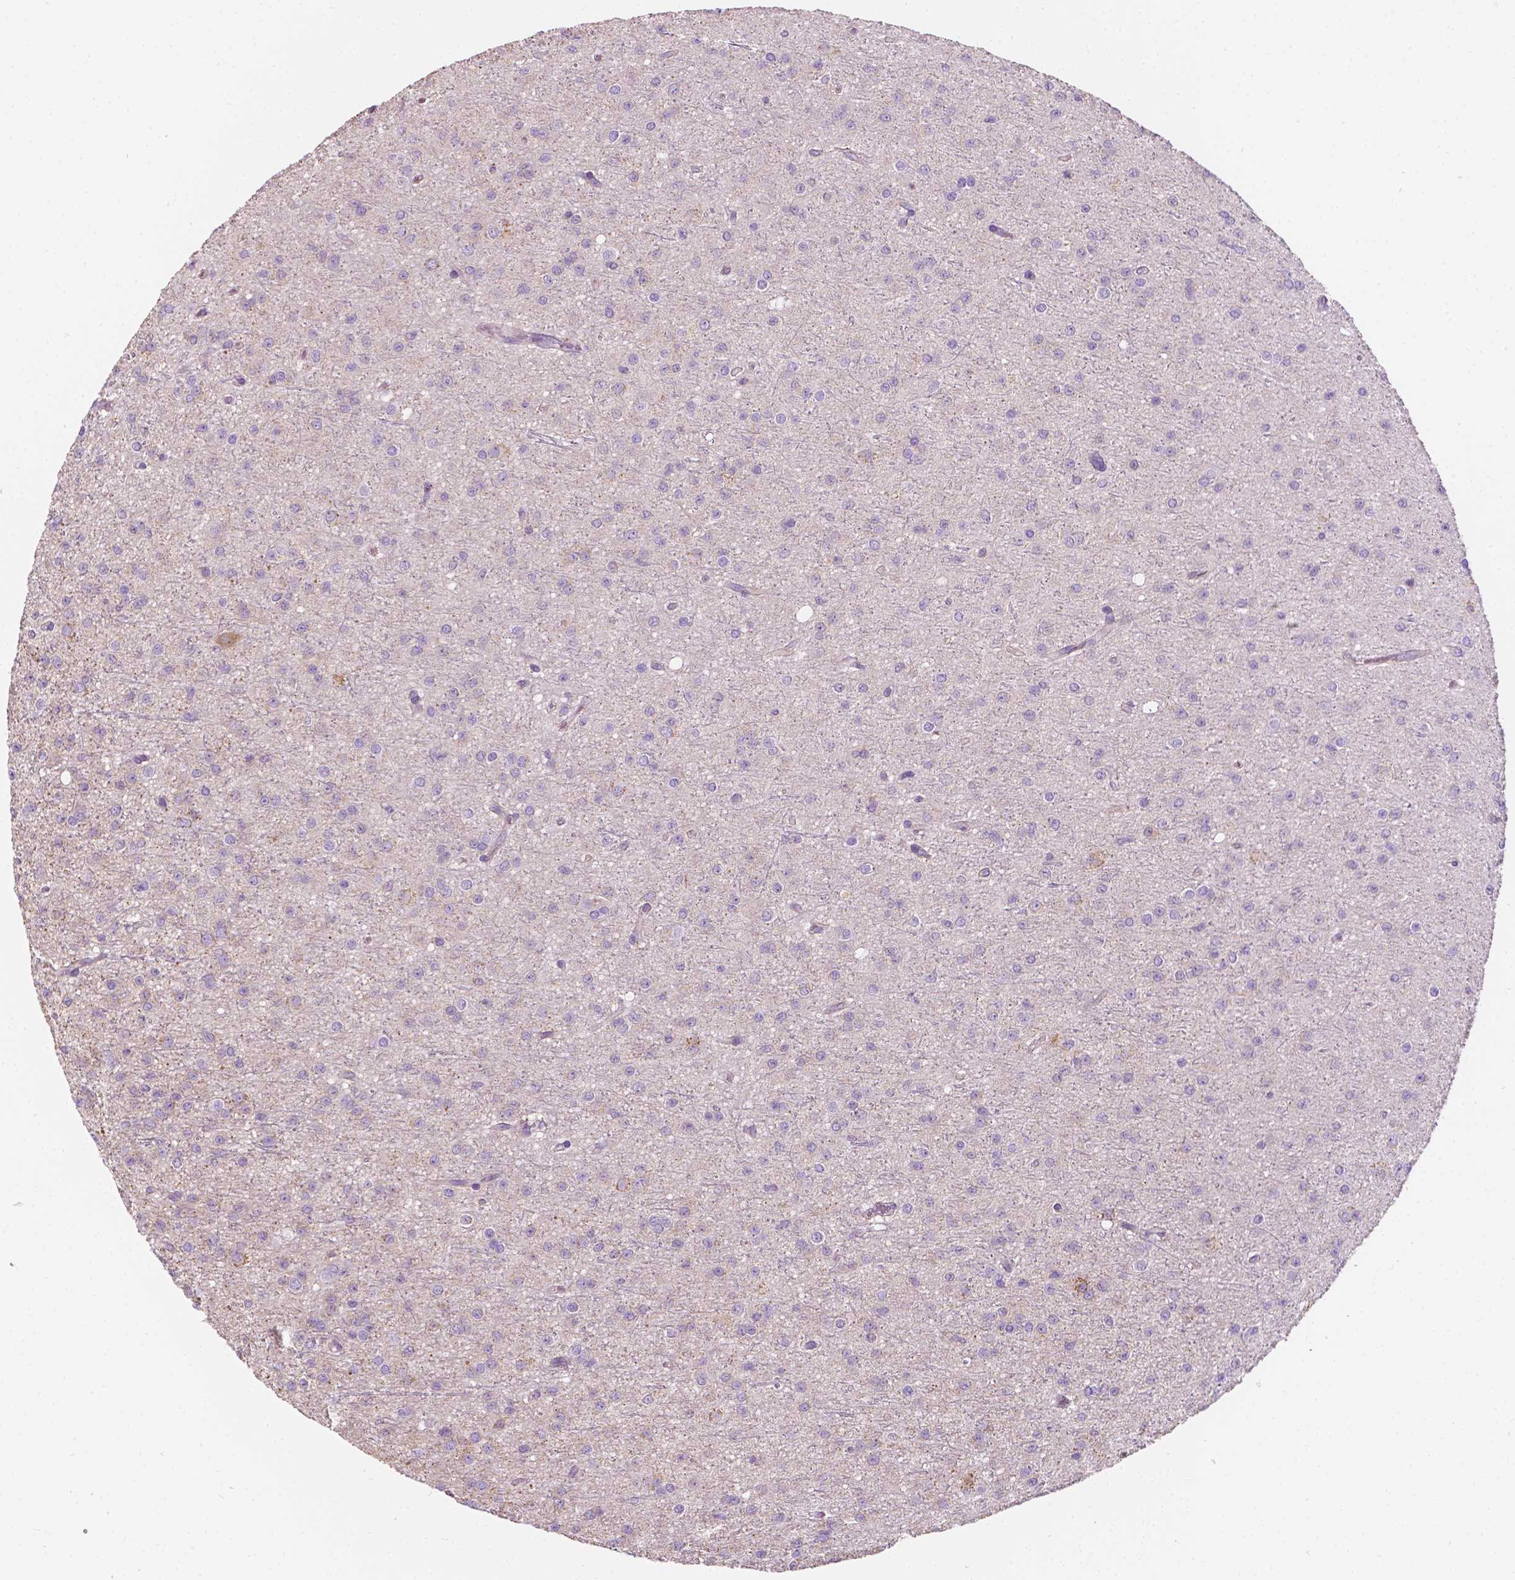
{"staining": {"intensity": "negative", "quantity": "none", "location": "none"}, "tissue": "glioma", "cell_type": "Tumor cells", "image_type": "cancer", "snomed": [{"axis": "morphology", "description": "Glioma, malignant, Low grade"}, {"axis": "topography", "description": "Brain"}], "caption": "Immunohistochemistry (IHC) micrograph of human malignant glioma (low-grade) stained for a protein (brown), which shows no positivity in tumor cells.", "gene": "NOS1AP", "patient": {"sex": "male", "age": 27}}